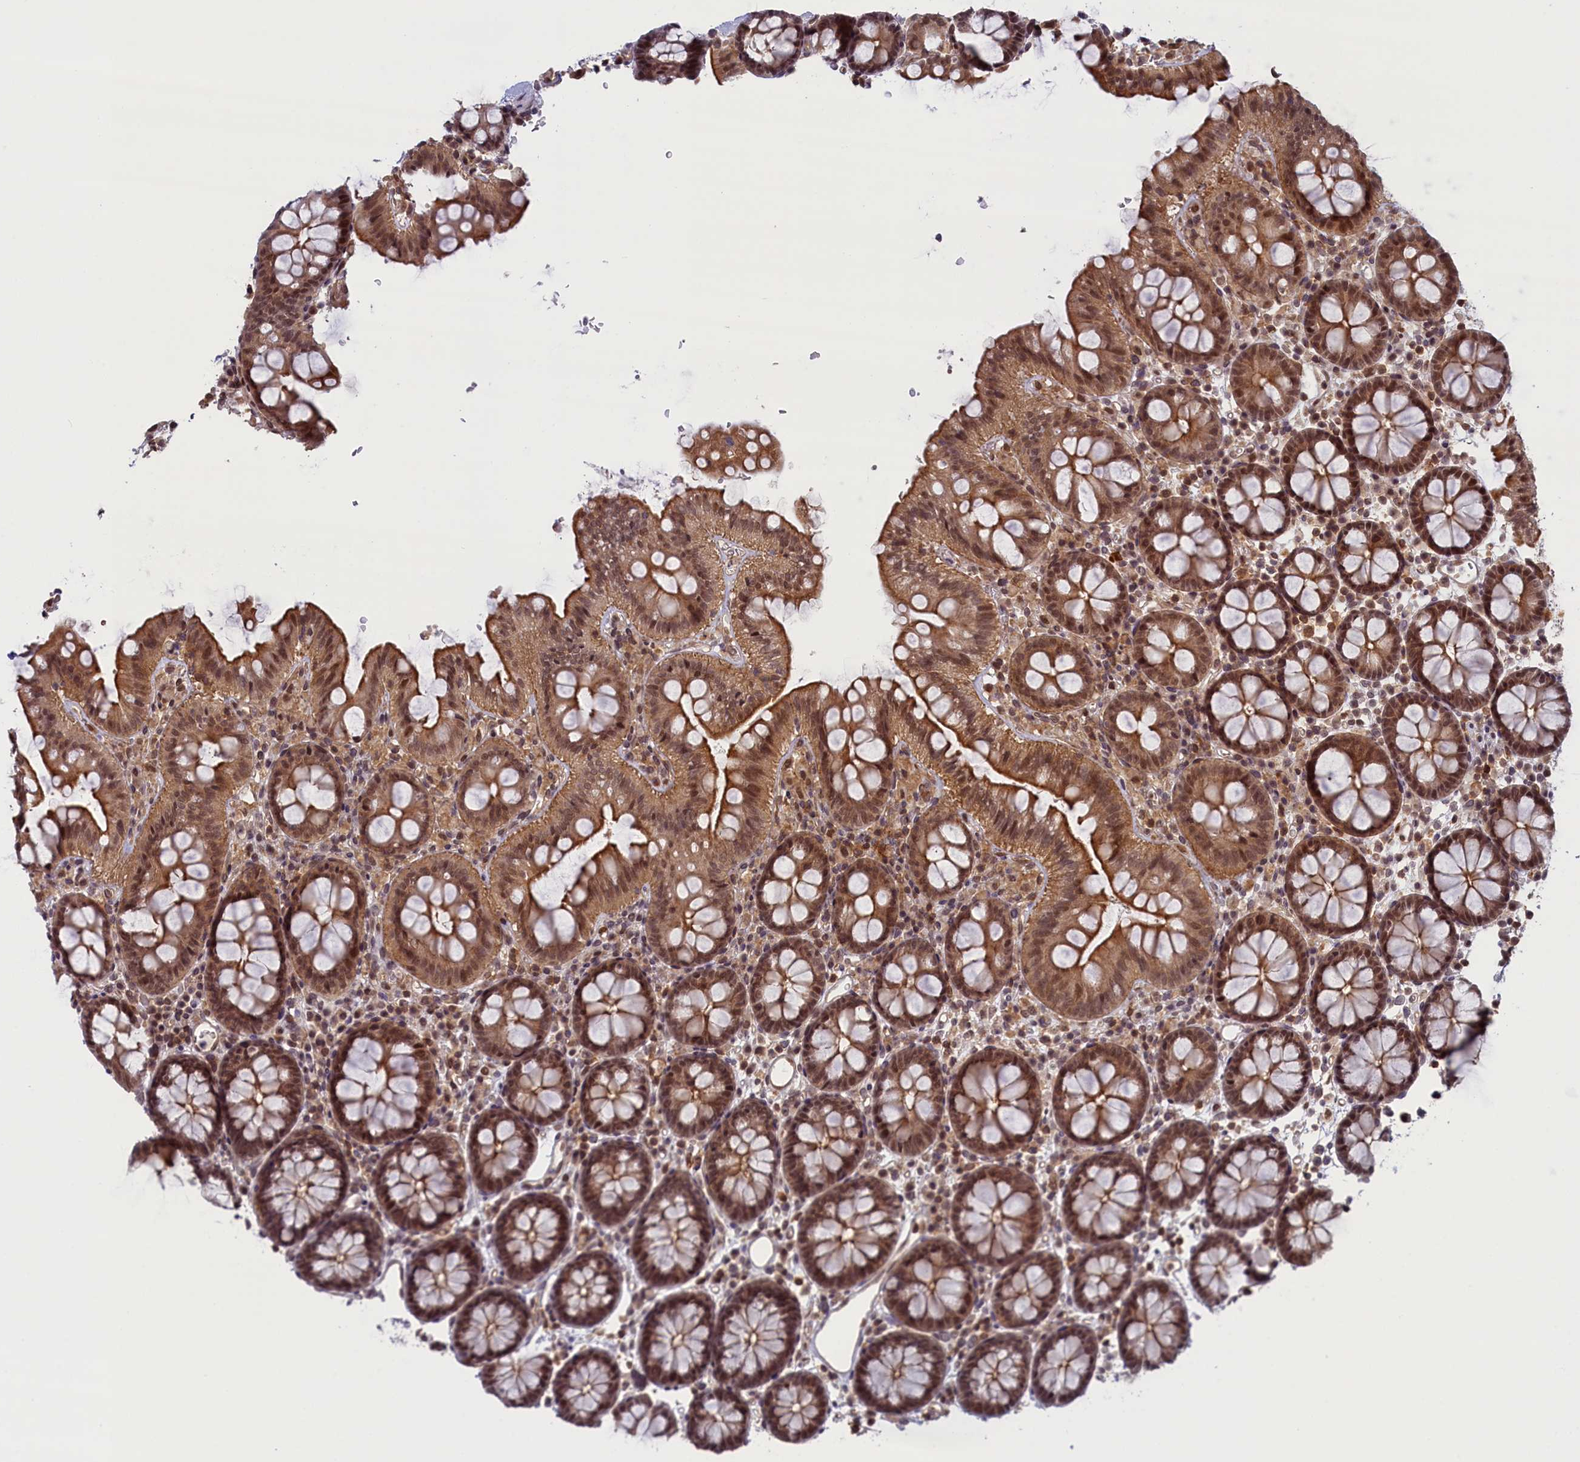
{"staining": {"intensity": "moderate", "quantity": ">75%", "location": "cytoplasmic/membranous,nuclear"}, "tissue": "colon", "cell_type": "Glandular cells", "image_type": "normal", "snomed": [{"axis": "morphology", "description": "Normal tissue, NOS"}, {"axis": "topography", "description": "Colon"}], "caption": "Glandular cells exhibit medium levels of moderate cytoplasmic/membranous,nuclear positivity in approximately >75% of cells in normal human colon.", "gene": "FCHO1", "patient": {"sex": "male", "age": 75}}